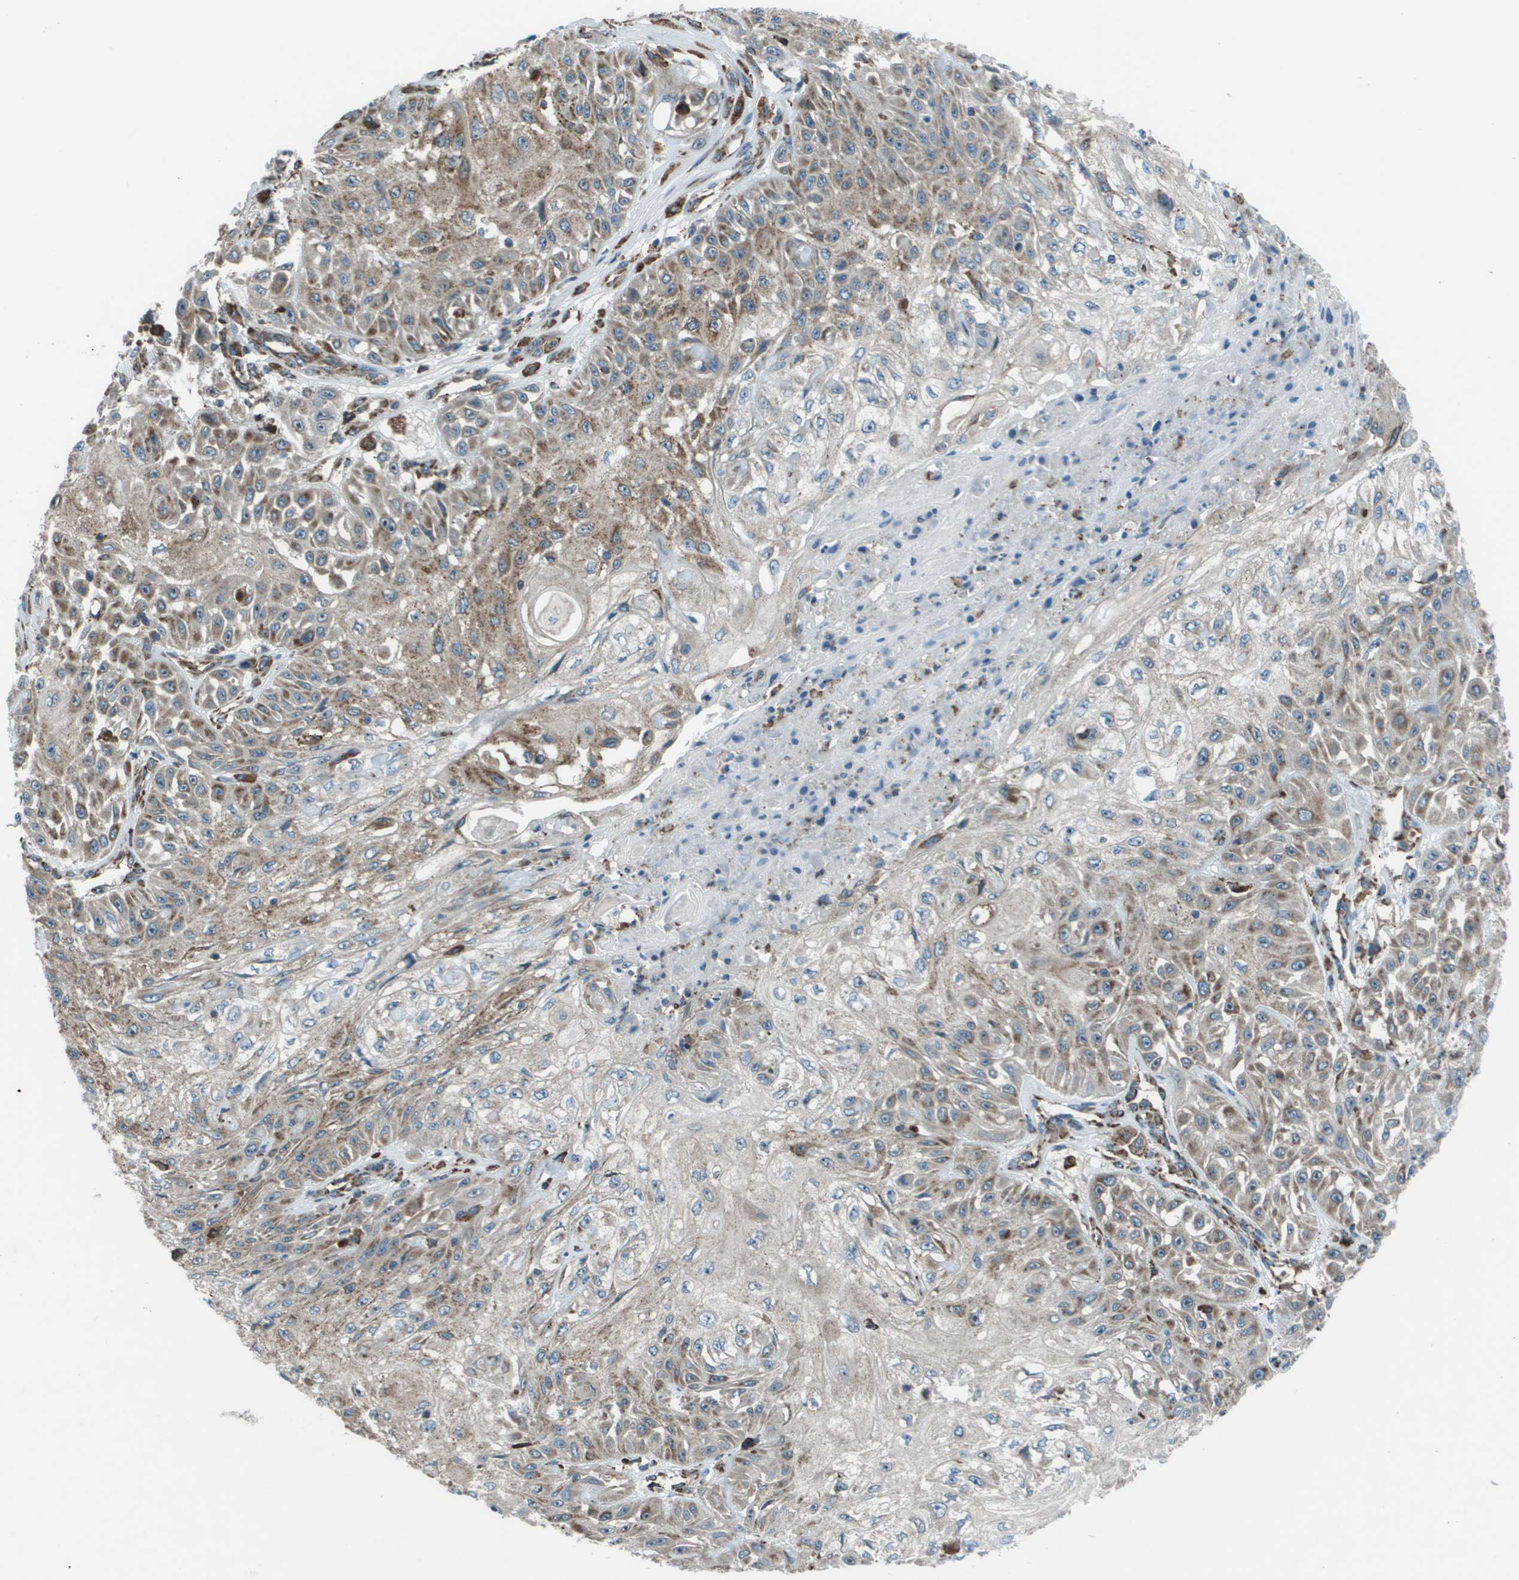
{"staining": {"intensity": "moderate", "quantity": "<25%", "location": "cytoplasmic/membranous"}, "tissue": "skin cancer", "cell_type": "Tumor cells", "image_type": "cancer", "snomed": [{"axis": "morphology", "description": "Squamous cell carcinoma, NOS"}, {"axis": "morphology", "description": "Squamous cell carcinoma, metastatic, NOS"}, {"axis": "topography", "description": "Skin"}, {"axis": "topography", "description": "Lymph node"}], "caption": "The histopathology image demonstrates immunohistochemical staining of skin metastatic squamous cell carcinoma. There is moderate cytoplasmic/membranous expression is present in about <25% of tumor cells.", "gene": "UTS2", "patient": {"sex": "male", "age": 75}}